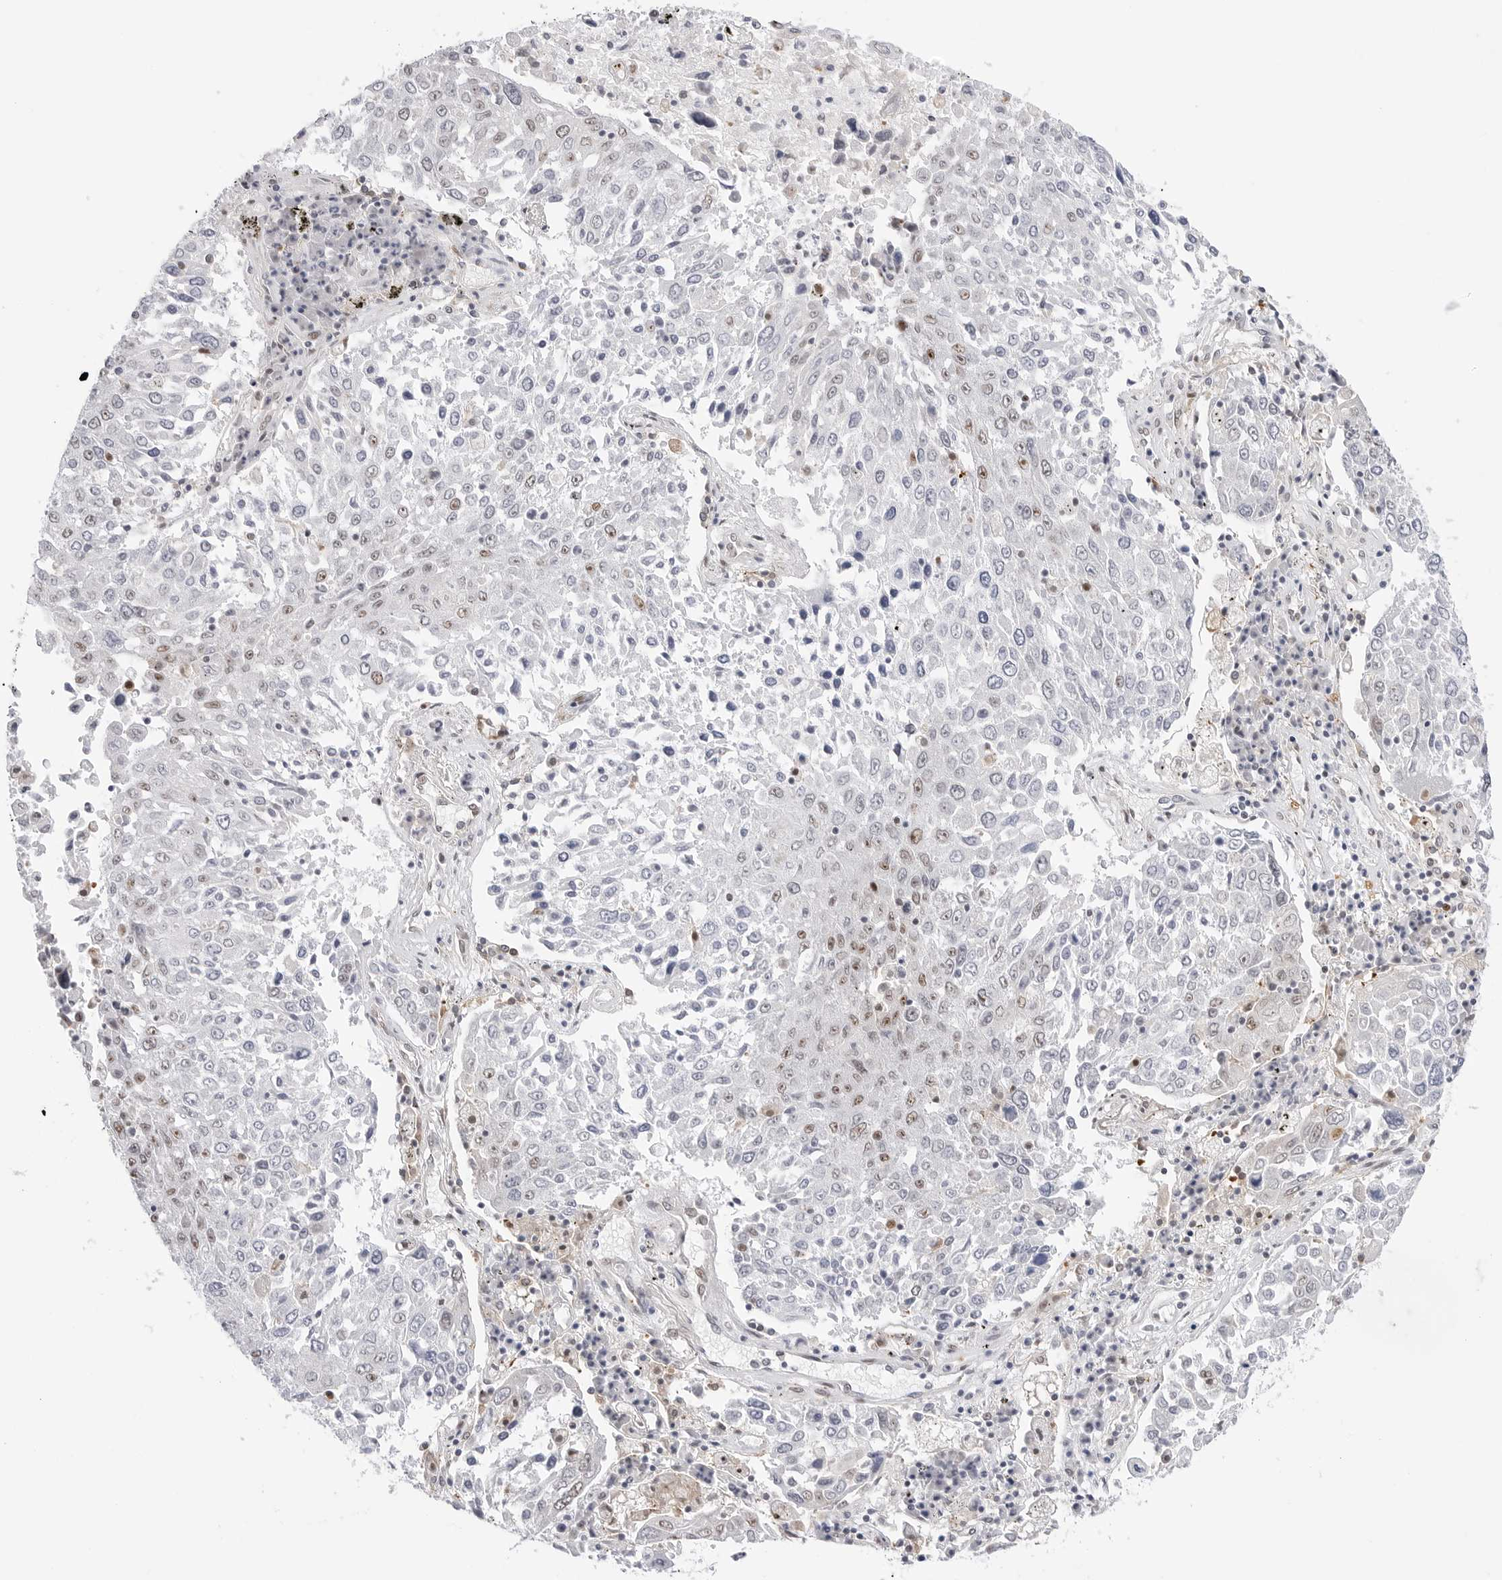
{"staining": {"intensity": "weak", "quantity": "<25%", "location": "nuclear"}, "tissue": "lung cancer", "cell_type": "Tumor cells", "image_type": "cancer", "snomed": [{"axis": "morphology", "description": "Squamous cell carcinoma, NOS"}, {"axis": "topography", "description": "Lung"}], "caption": "This photomicrograph is of lung cancer (squamous cell carcinoma) stained with immunohistochemistry to label a protein in brown with the nuclei are counter-stained blue. There is no positivity in tumor cells.", "gene": "C1orf162", "patient": {"sex": "male", "age": 65}}